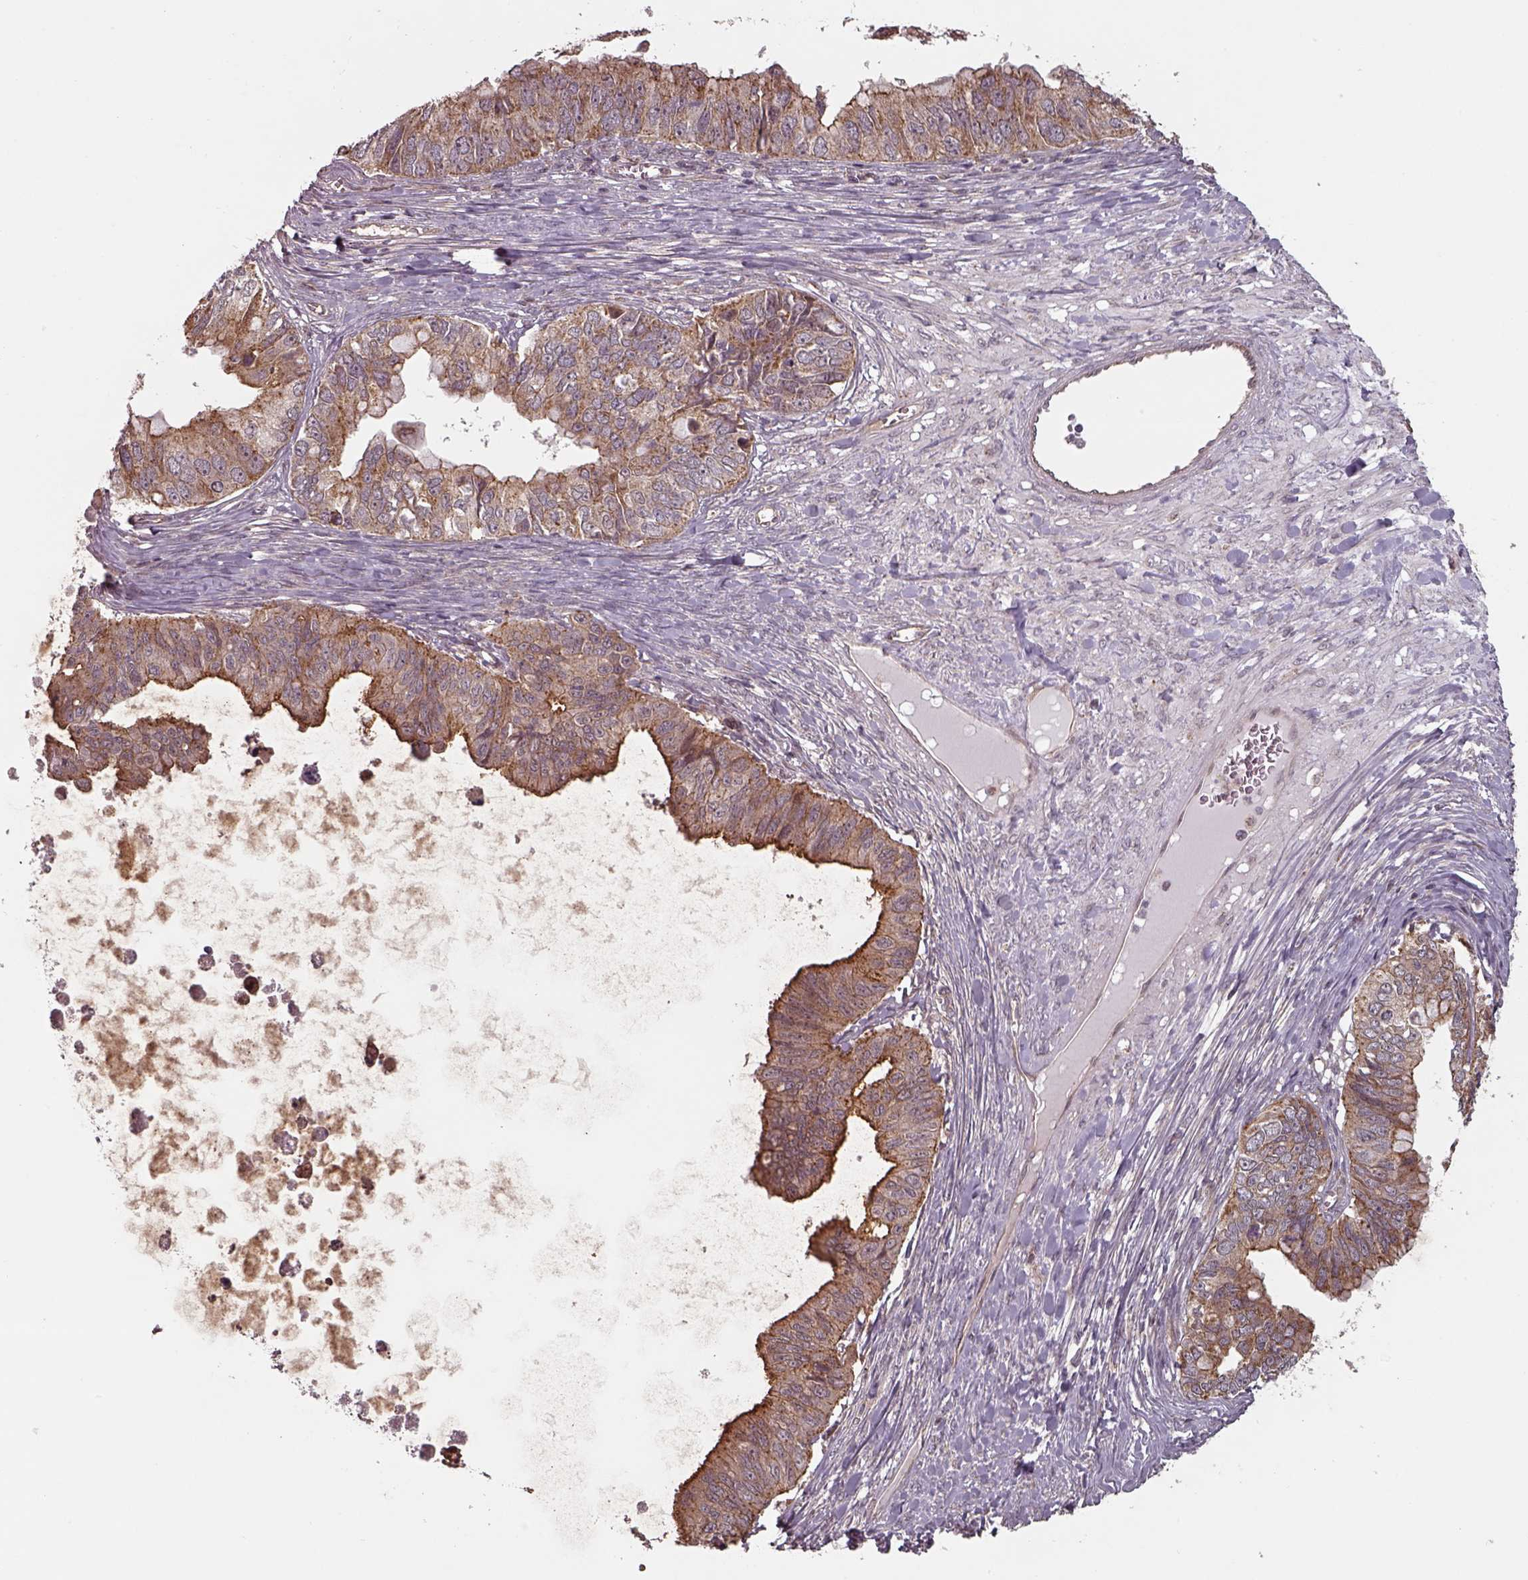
{"staining": {"intensity": "moderate", "quantity": ">75%", "location": "cytoplasmic/membranous"}, "tissue": "ovarian cancer", "cell_type": "Tumor cells", "image_type": "cancer", "snomed": [{"axis": "morphology", "description": "Cystadenocarcinoma, mucinous, NOS"}, {"axis": "topography", "description": "Ovary"}], "caption": "Immunohistochemistry (IHC) staining of ovarian cancer, which shows medium levels of moderate cytoplasmic/membranous staining in approximately >75% of tumor cells indicating moderate cytoplasmic/membranous protein positivity. The staining was performed using DAB (3,3'-diaminobenzidine) (brown) for protein detection and nuclei were counterstained in hematoxylin (blue).", "gene": "CHMP3", "patient": {"sex": "female", "age": 76}}